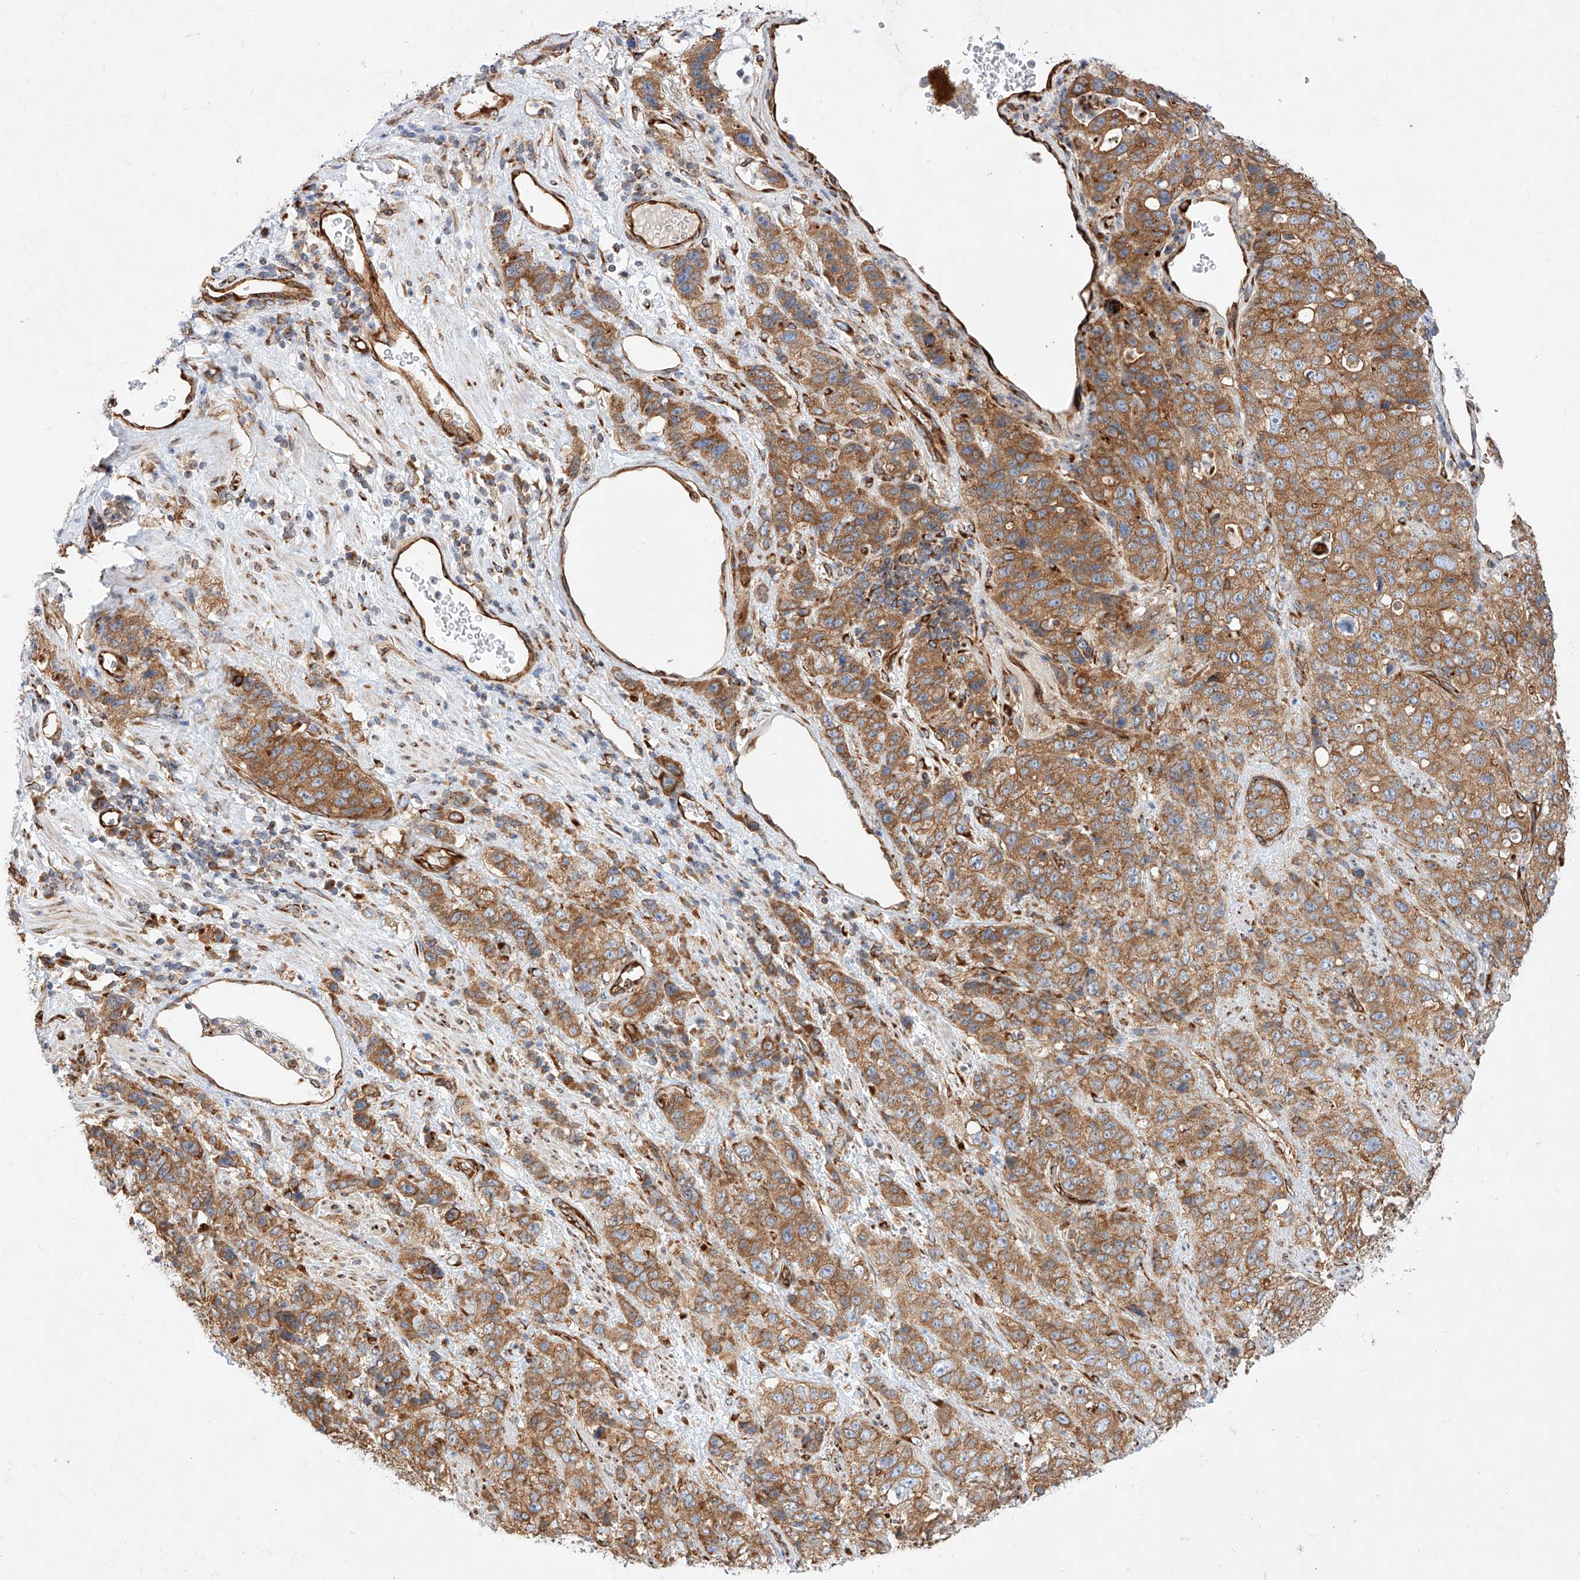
{"staining": {"intensity": "moderate", "quantity": ">75%", "location": "cytoplasmic/membranous"}, "tissue": "stomach cancer", "cell_type": "Tumor cells", "image_type": "cancer", "snomed": [{"axis": "morphology", "description": "Adenocarcinoma, NOS"}, {"axis": "topography", "description": "Stomach"}], "caption": "This micrograph reveals IHC staining of human stomach adenocarcinoma, with medium moderate cytoplasmic/membranous positivity in about >75% of tumor cells.", "gene": "CSGALNACT2", "patient": {"sex": "male", "age": 48}}